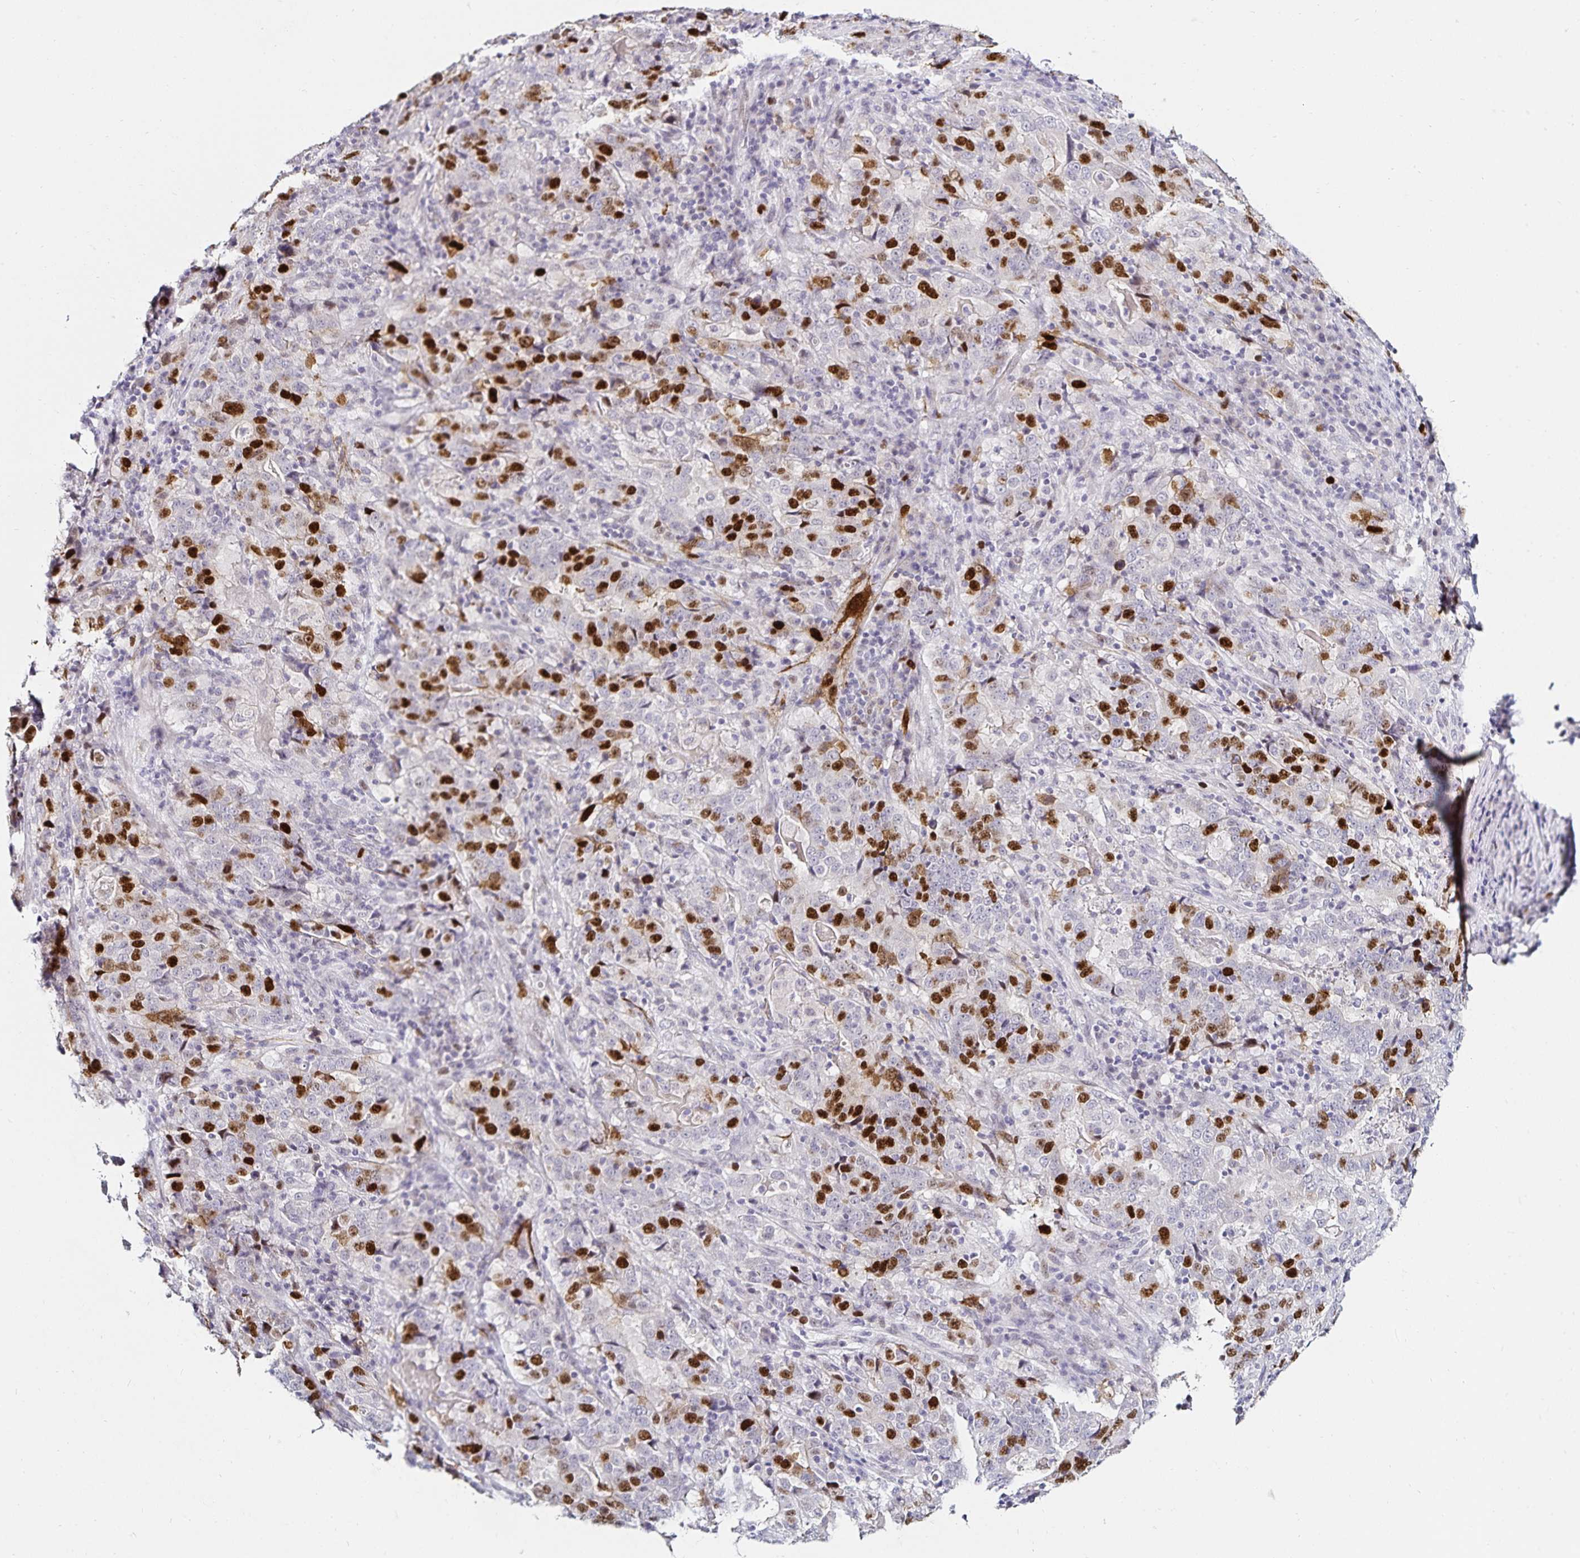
{"staining": {"intensity": "strong", "quantity": "25%-75%", "location": "nuclear"}, "tissue": "stomach cancer", "cell_type": "Tumor cells", "image_type": "cancer", "snomed": [{"axis": "morphology", "description": "Normal tissue, NOS"}, {"axis": "morphology", "description": "Adenocarcinoma, NOS"}, {"axis": "topography", "description": "Stomach, upper"}, {"axis": "topography", "description": "Stomach"}], "caption": "Immunohistochemistry (IHC) photomicrograph of neoplastic tissue: stomach cancer (adenocarcinoma) stained using immunohistochemistry (IHC) exhibits high levels of strong protein expression localized specifically in the nuclear of tumor cells, appearing as a nuclear brown color.", "gene": "ANLN", "patient": {"sex": "male", "age": 59}}